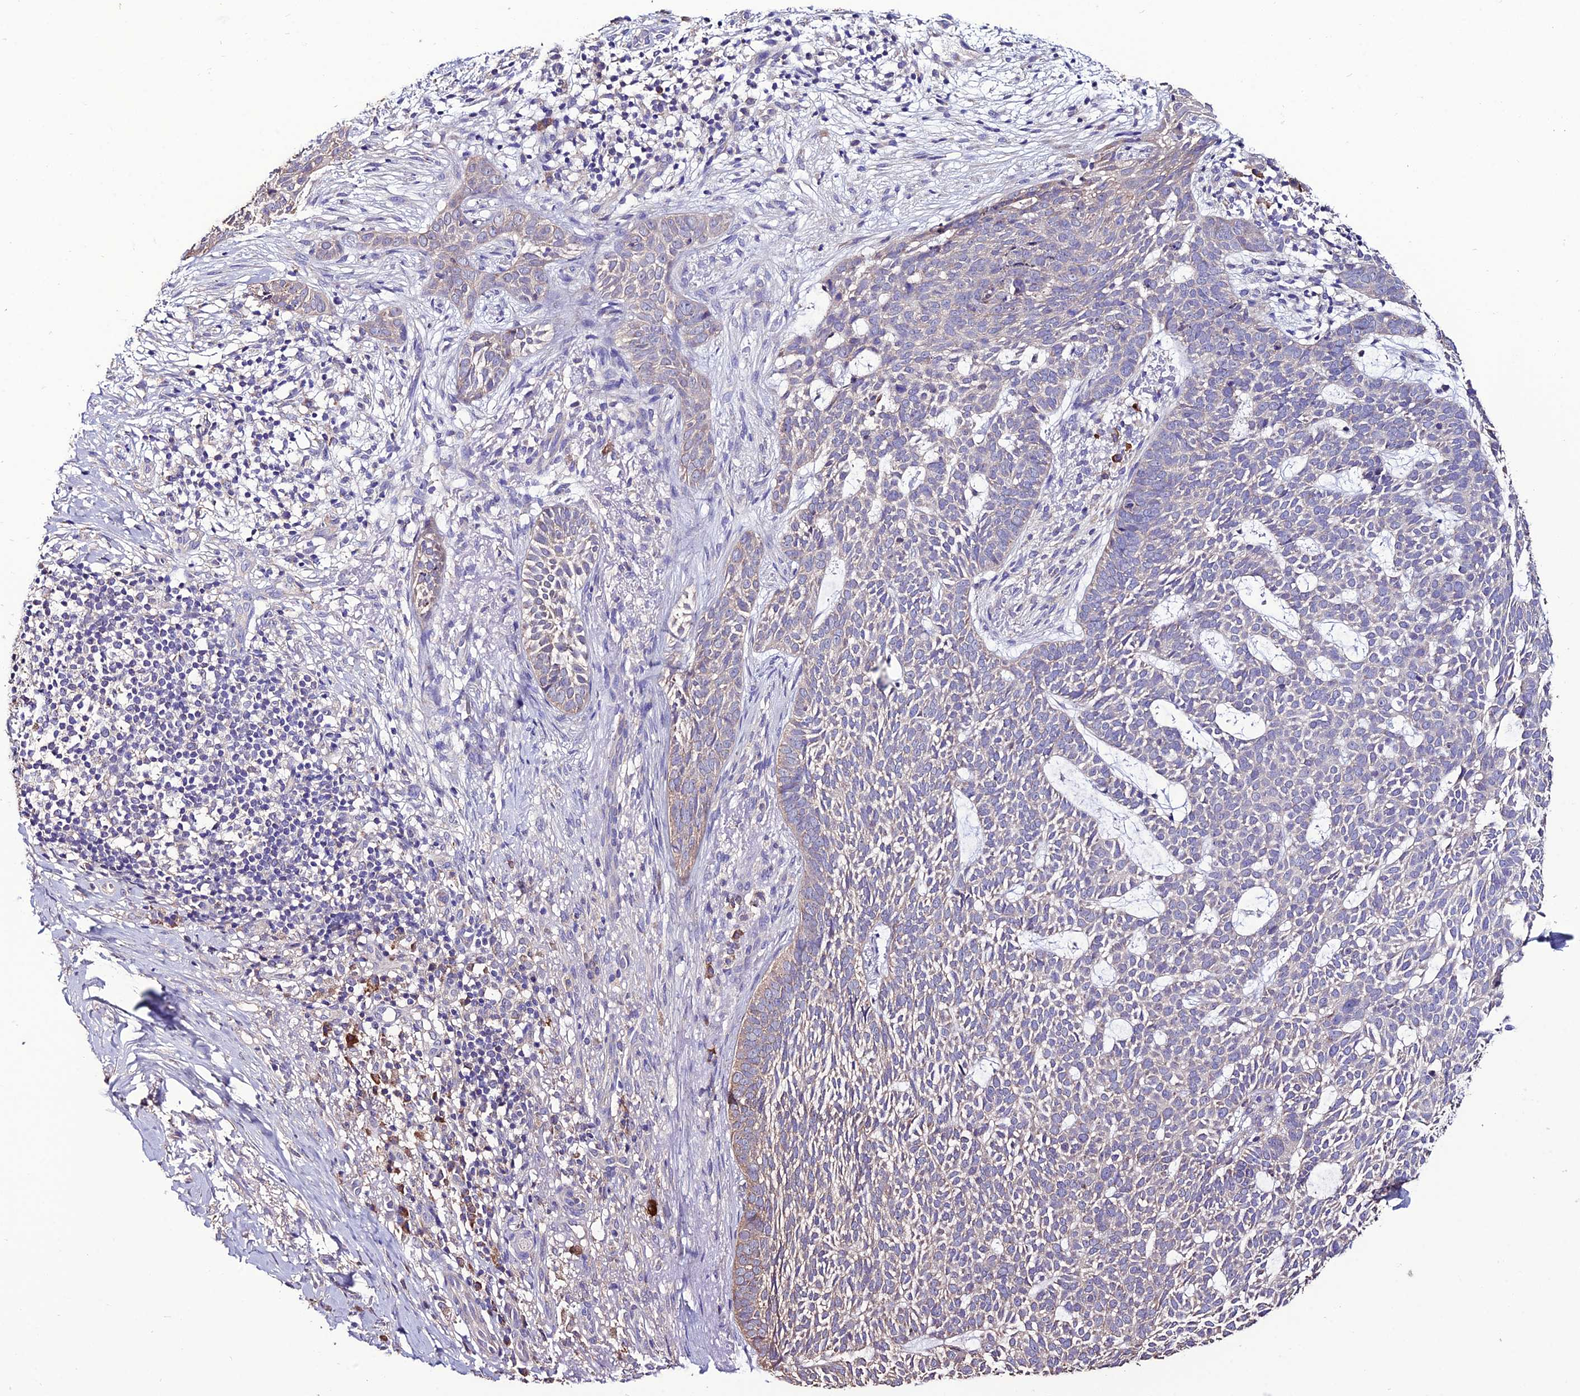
{"staining": {"intensity": "weak", "quantity": "<25%", "location": "cytoplasmic/membranous"}, "tissue": "skin cancer", "cell_type": "Tumor cells", "image_type": "cancer", "snomed": [{"axis": "morphology", "description": "Basal cell carcinoma"}, {"axis": "topography", "description": "Skin"}], "caption": "The image exhibits no staining of tumor cells in skin cancer.", "gene": "HOGA1", "patient": {"sex": "female", "age": 78}}